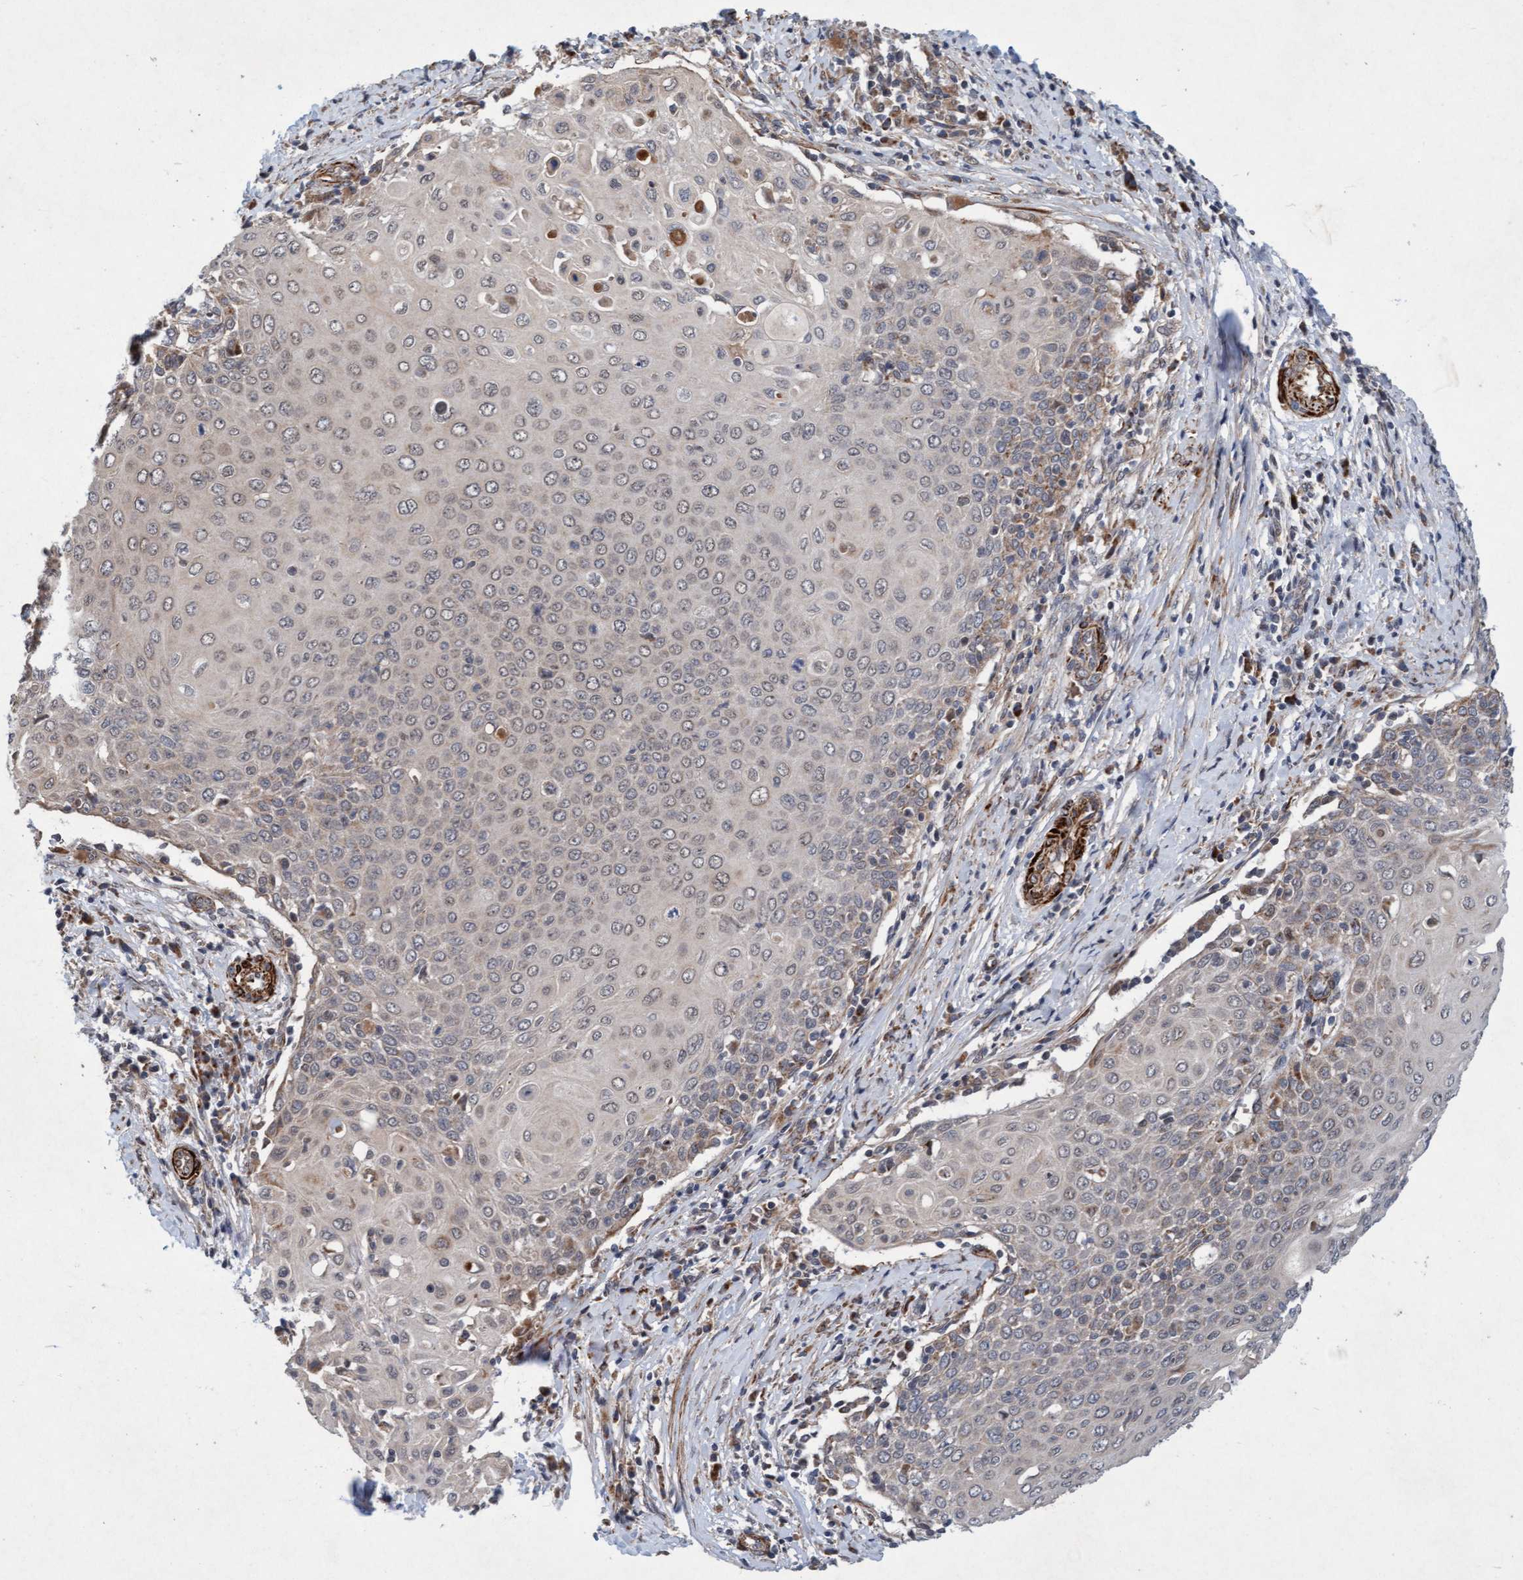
{"staining": {"intensity": "weak", "quantity": "25%-75%", "location": "cytoplasmic/membranous"}, "tissue": "cervical cancer", "cell_type": "Tumor cells", "image_type": "cancer", "snomed": [{"axis": "morphology", "description": "Squamous cell carcinoma, NOS"}, {"axis": "topography", "description": "Cervix"}], "caption": "High-magnification brightfield microscopy of squamous cell carcinoma (cervical) stained with DAB (brown) and counterstained with hematoxylin (blue). tumor cells exhibit weak cytoplasmic/membranous expression is present in approximately25%-75% of cells.", "gene": "TMEM70", "patient": {"sex": "female", "age": 39}}